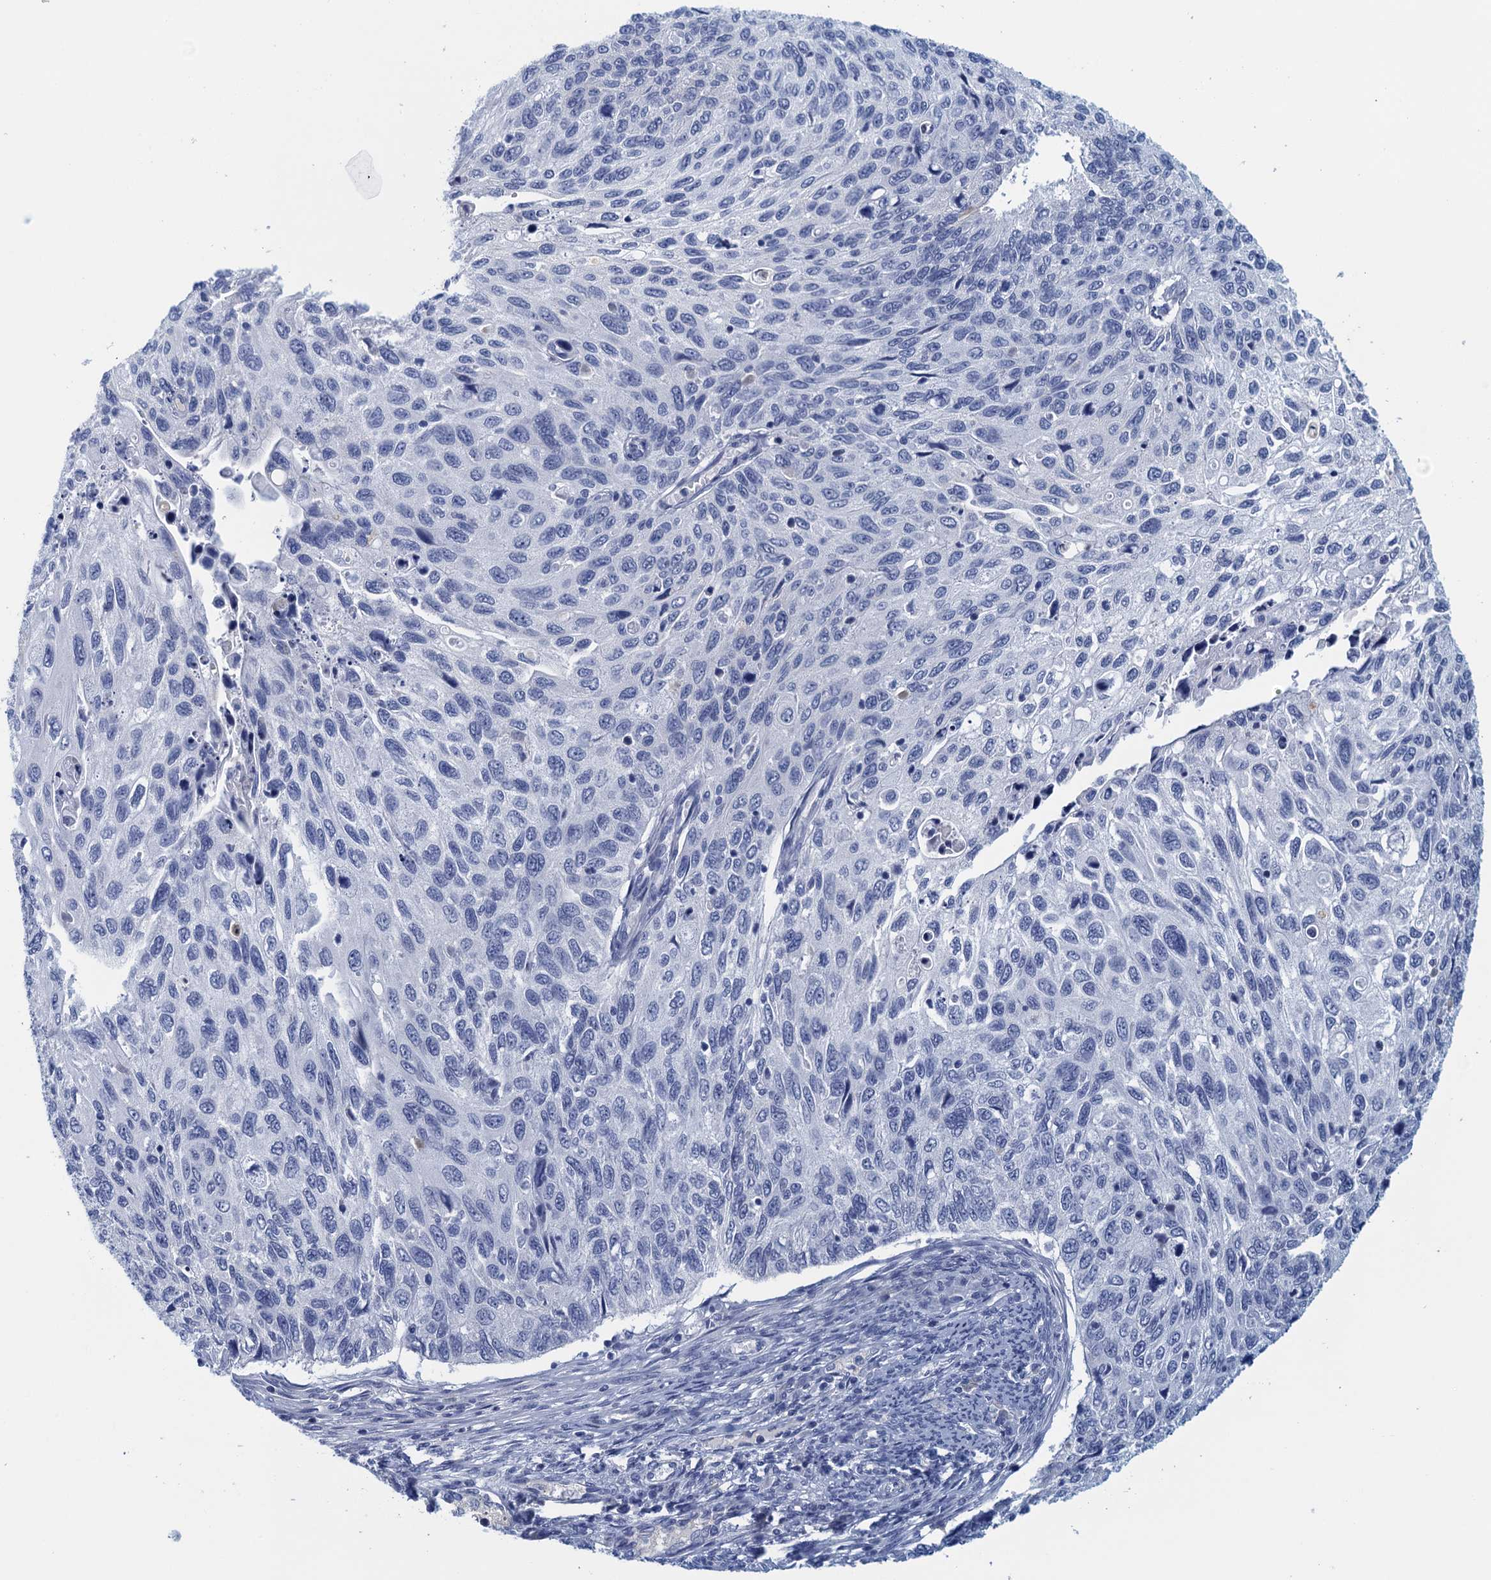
{"staining": {"intensity": "negative", "quantity": "none", "location": "none"}, "tissue": "cervical cancer", "cell_type": "Tumor cells", "image_type": "cancer", "snomed": [{"axis": "morphology", "description": "Squamous cell carcinoma, NOS"}, {"axis": "topography", "description": "Cervix"}], "caption": "An image of human squamous cell carcinoma (cervical) is negative for staining in tumor cells.", "gene": "CYP51A1", "patient": {"sex": "female", "age": 70}}